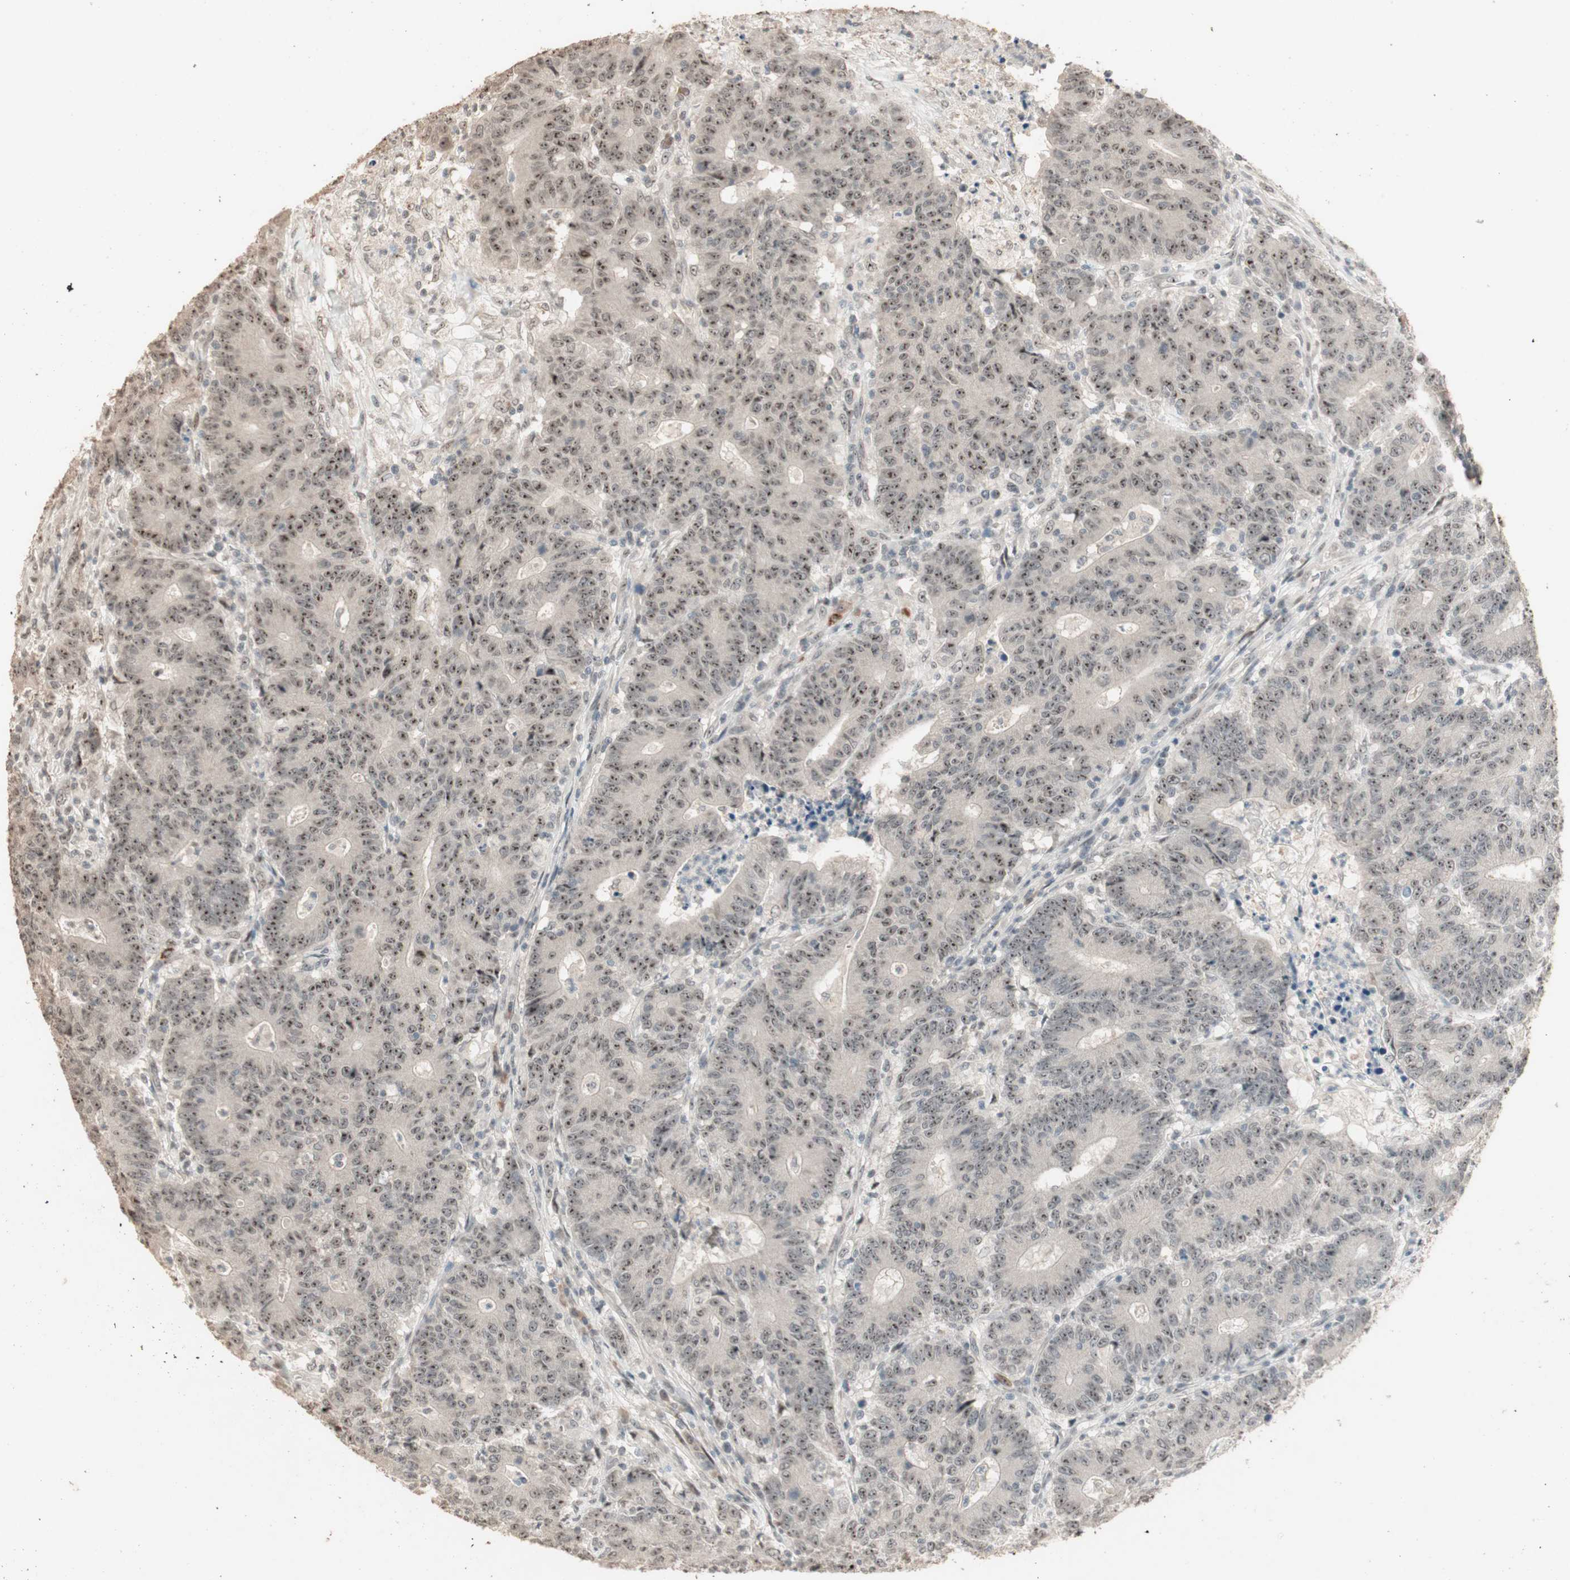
{"staining": {"intensity": "moderate", "quantity": ">75%", "location": "nuclear"}, "tissue": "colorectal cancer", "cell_type": "Tumor cells", "image_type": "cancer", "snomed": [{"axis": "morphology", "description": "Normal tissue, NOS"}, {"axis": "morphology", "description": "Adenocarcinoma, NOS"}, {"axis": "topography", "description": "Colon"}], "caption": "Protein expression analysis of colorectal adenocarcinoma exhibits moderate nuclear positivity in approximately >75% of tumor cells.", "gene": "ETV4", "patient": {"sex": "female", "age": 75}}